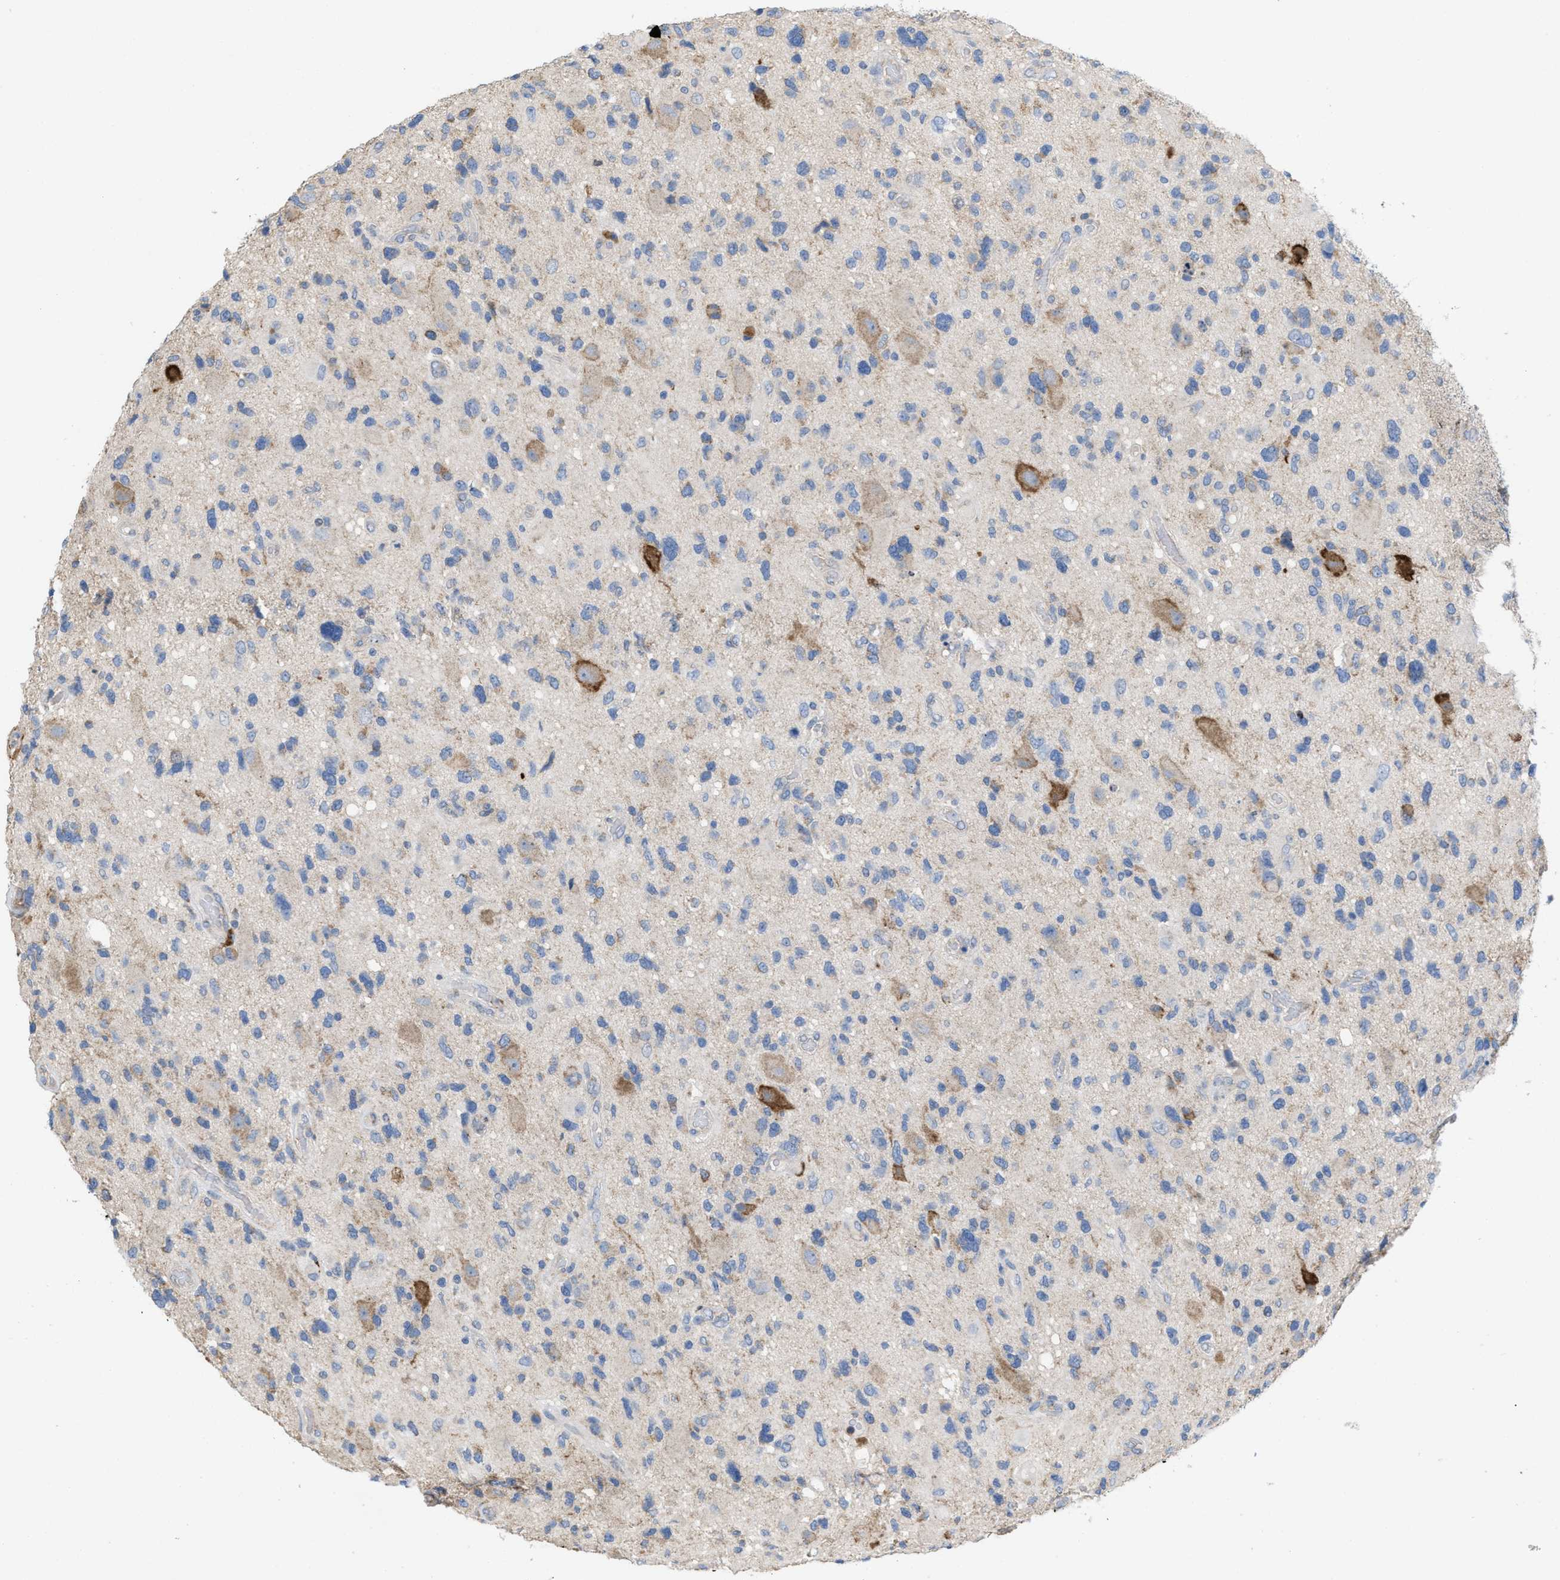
{"staining": {"intensity": "negative", "quantity": "none", "location": "none"}, "tissue": "glioma", "cell_type": "Tumor cells", "image_type": "cancer", "snomed": [{"axis": "morphology", "description": "Glioma, malignant, High grade"}, {"axis": "topography", "description": "Brain"}], "caption": "Tumor cells show no significant protein positivity in high-grade glioma (malignant).", "gene": "DYNC2I1", "patient": {"sex": "male", "age": 33}}